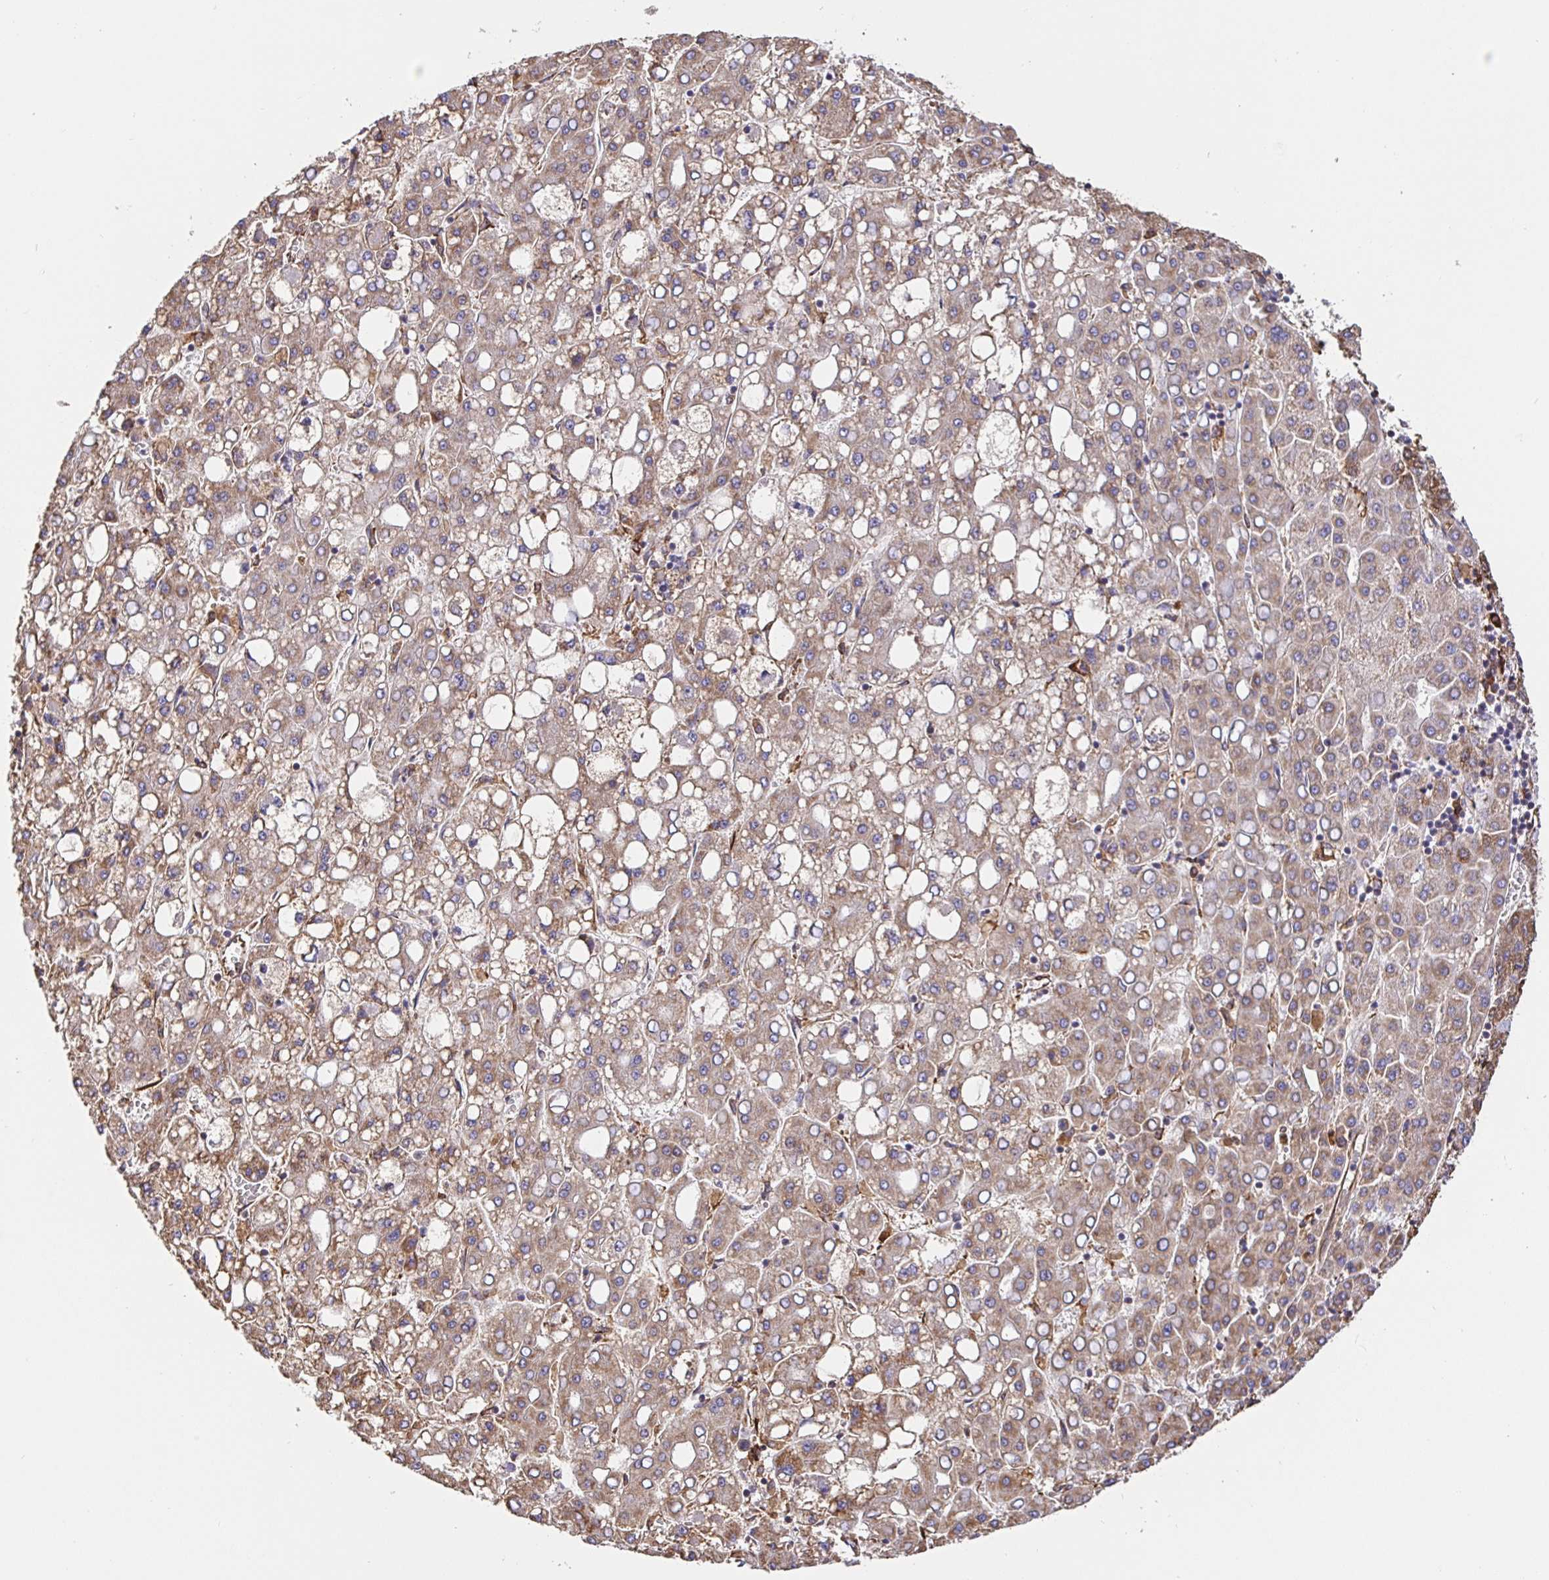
{"staining": {"intensity": "moderate", "quantity": ">75%", "location": "cytoplasmic/membranous"}, "tissue": "liver cancer", "cell_type": "Tumor cells", "image_type": "cancer", "snomed": [{"axis": "morphology", "description": "Carcinoma, Hepatocellular, NOS"}, {"axis": "topography", "description": "Liver"}], "caption": "This histopathology image shows immunohistochemistry staining of liver cancer, with medium moderate cytoplasmic/membranous staining in approximately >75% of tumor cells.", "gene": "MAOA", "patient": {"sex": "male", "age": 65}}